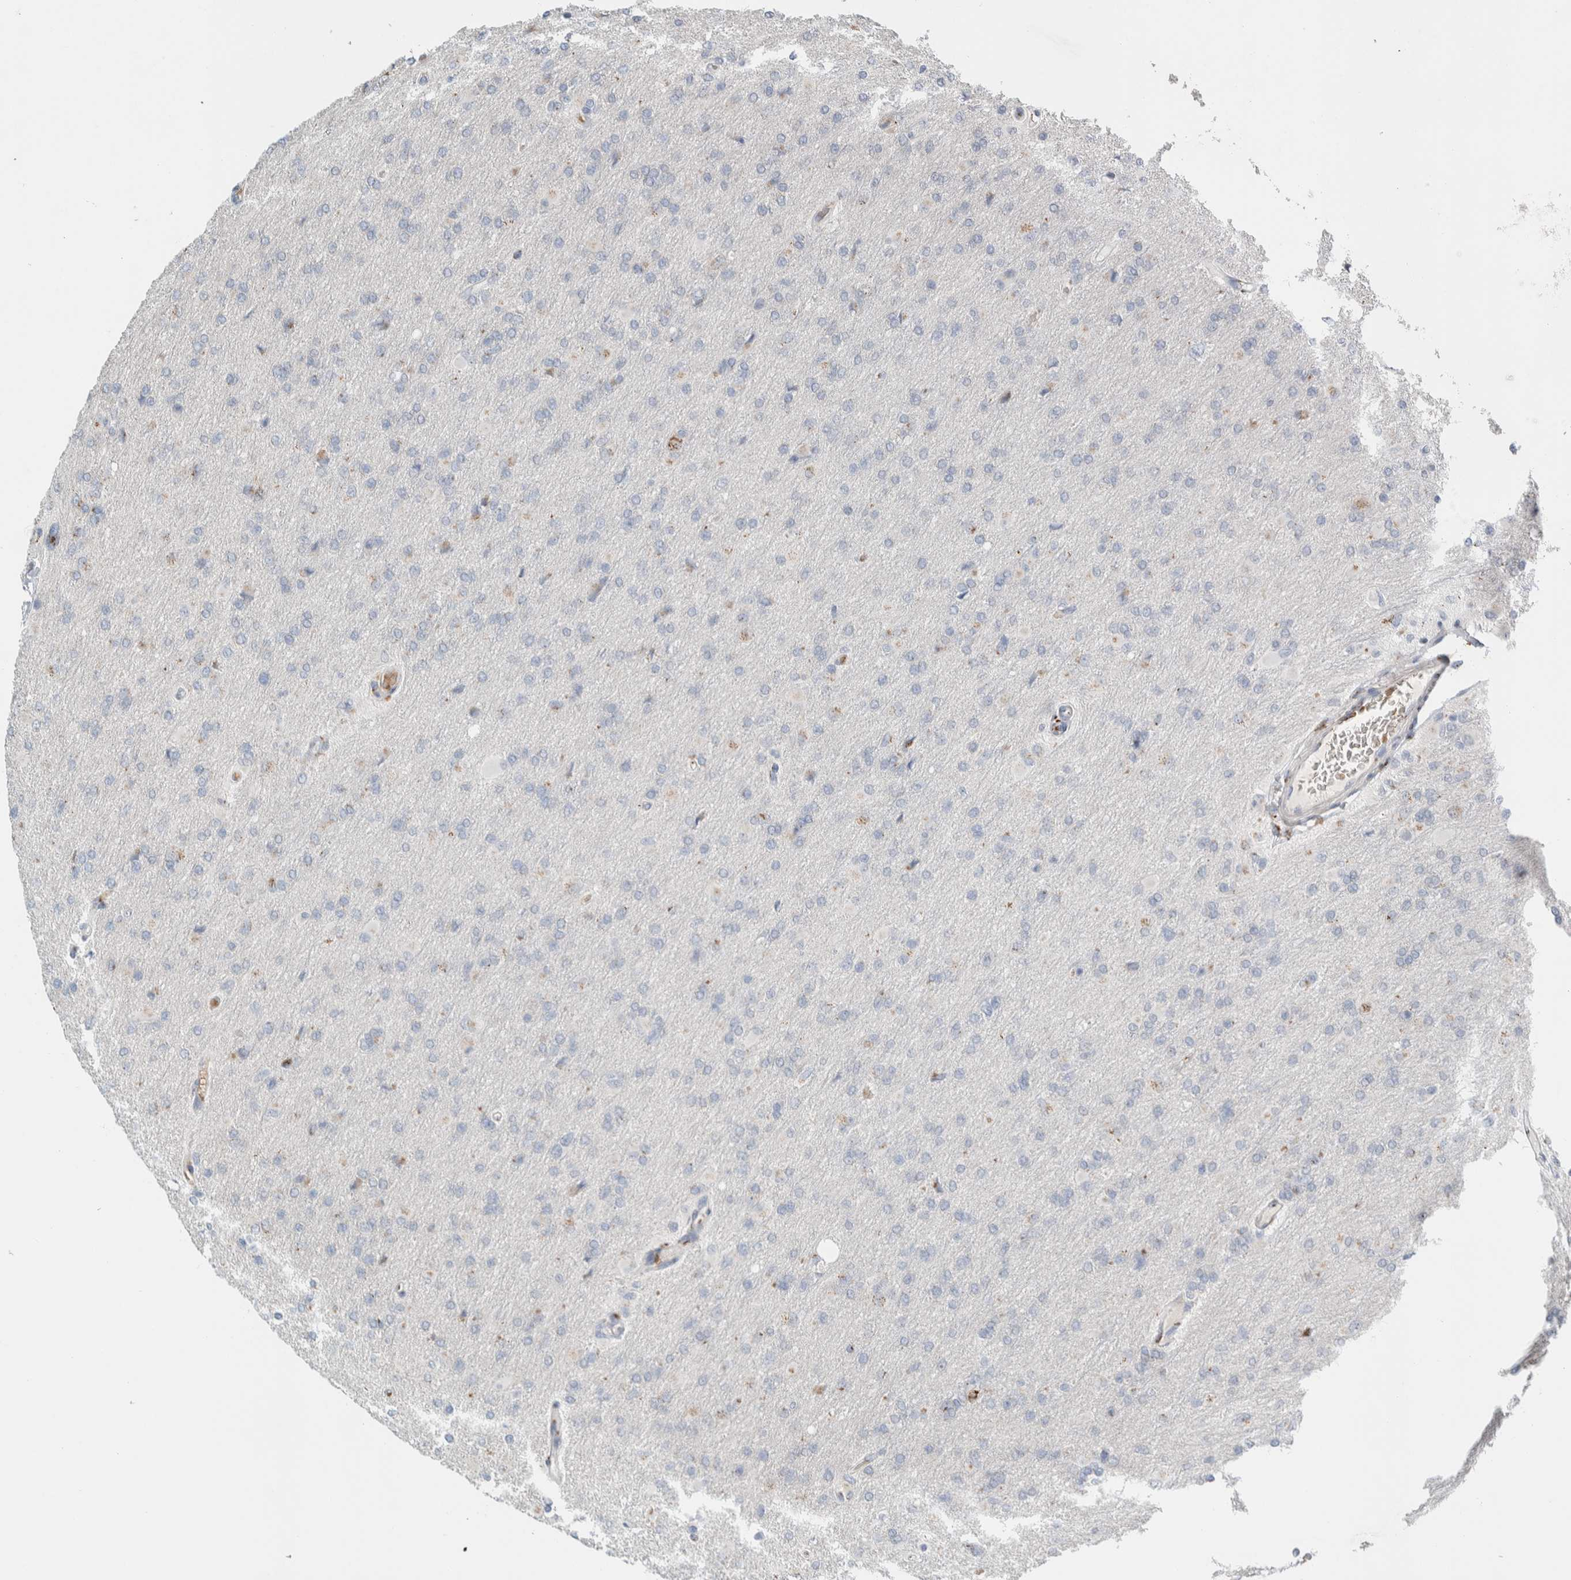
{"staining": {"intensity": "negative", "quantity": "none", "location": "none"}, "tissue": "glioma", "cell_type": "Tumor cells", "image_type": "cancer", "snomed": [{"axis": "morphology", "description": "Glioma, malignant, High grade"}, {"axis": "topography", "description": "Cerebral cortex"}], "caption": "The photomicrograph displays no staining of tumor cells in high-grade glioma (malignant). The staining is performed using DAB (3,3'-diaminobenzidine) brown chromogen with nuclei counter-stained in using hematoxylin.", "gene": "SLC38A10", "patient": {"sex": "female", "age": 36}}